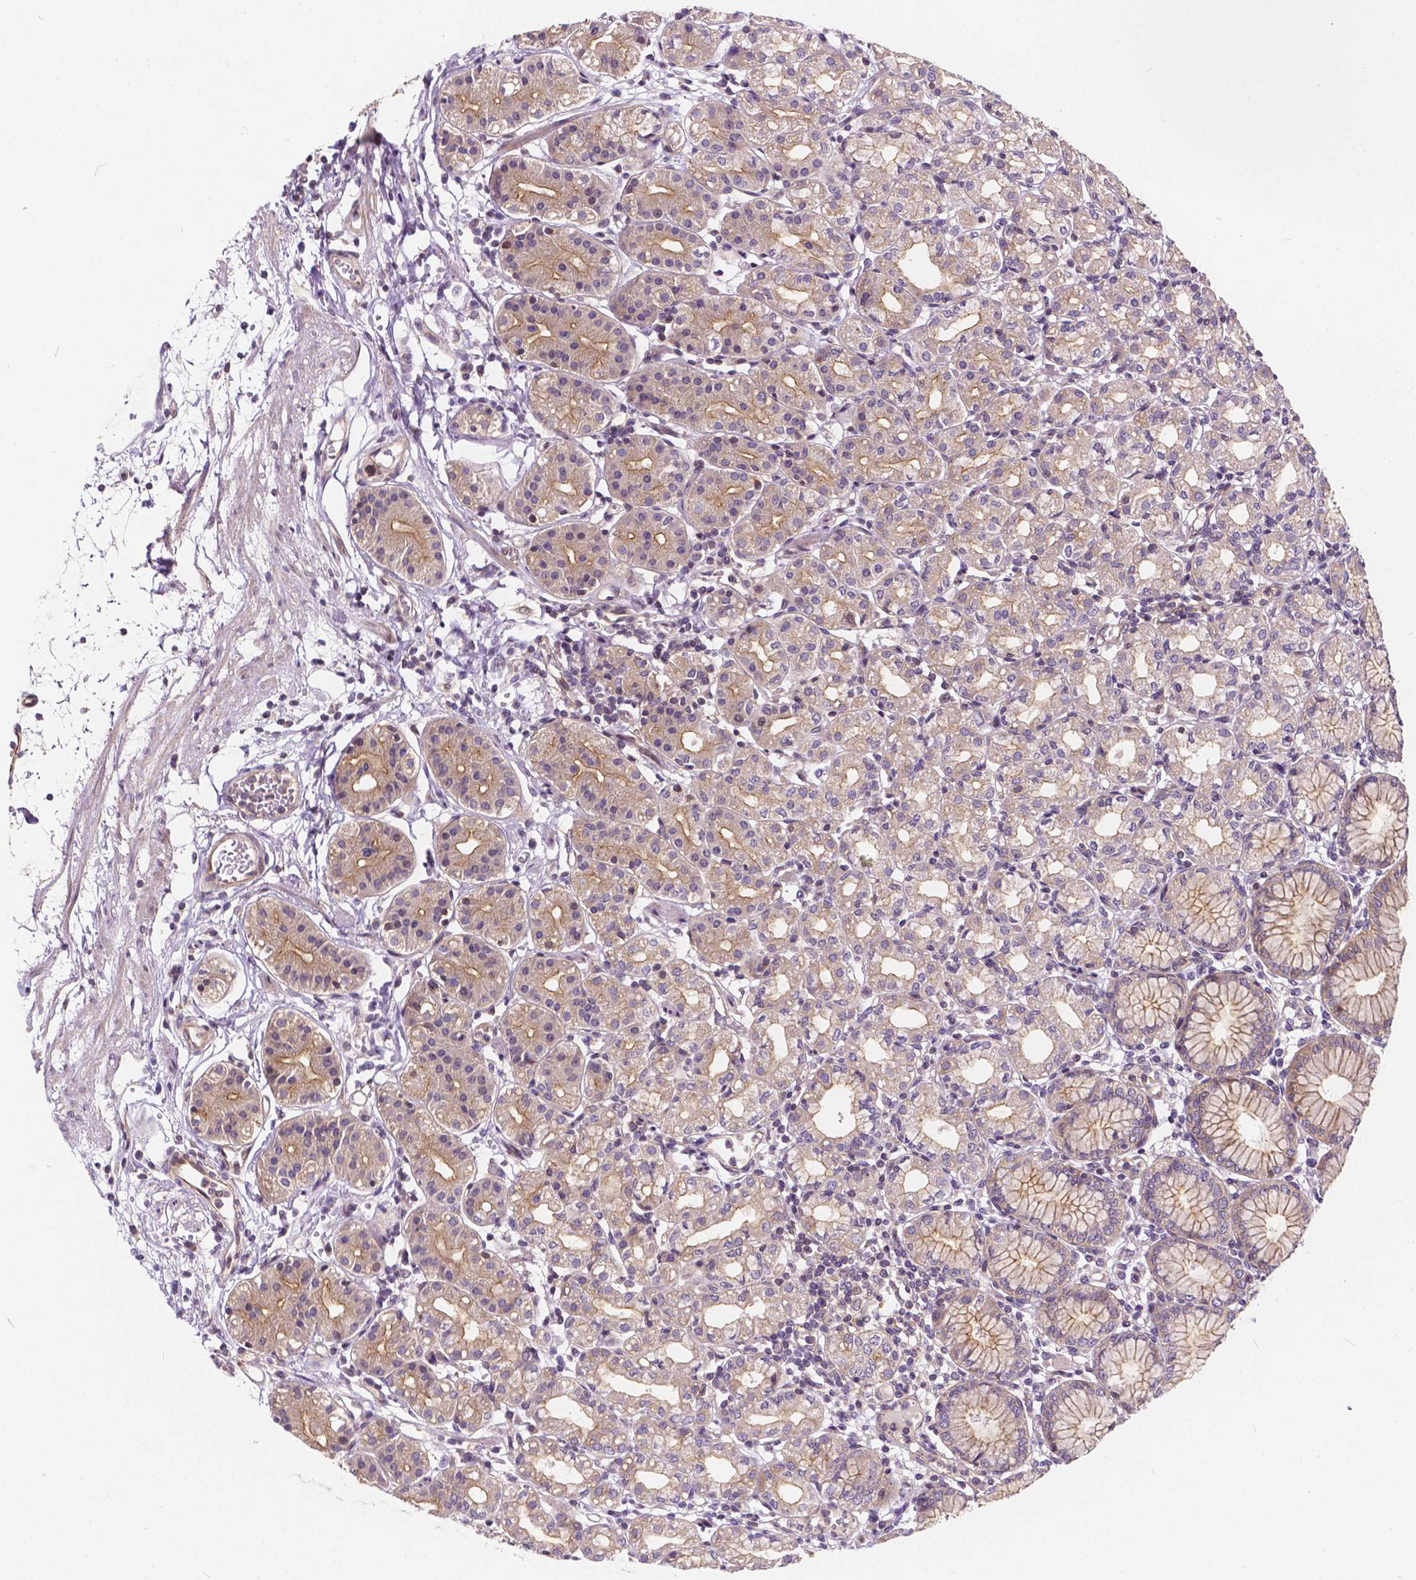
{"staining": {"intensity": "moderate", "quantity": ">75%", "location": "cytoplasmic/membranous"}, "tissue": "stomach", "cell_type": "Glandular cells", "image_type": "normal", "snomed": [{"axis": "morphology", "description": "Normal tissue, NOS"}, {"axis": "topography", "description": "Skeletal muscle"}, {"axis": "topography", "description": "Stomach"}], "caption": "Immunohistochemistry (IHC) photomicrograph of benign human stomach stained for a protein (brown), which displays medium levels of moderate cytoplasmic/membranous staining in approximately >75% of glandular cells.", "gene": "INPP5E", "patient": {"sex": "female", "age": 57}}